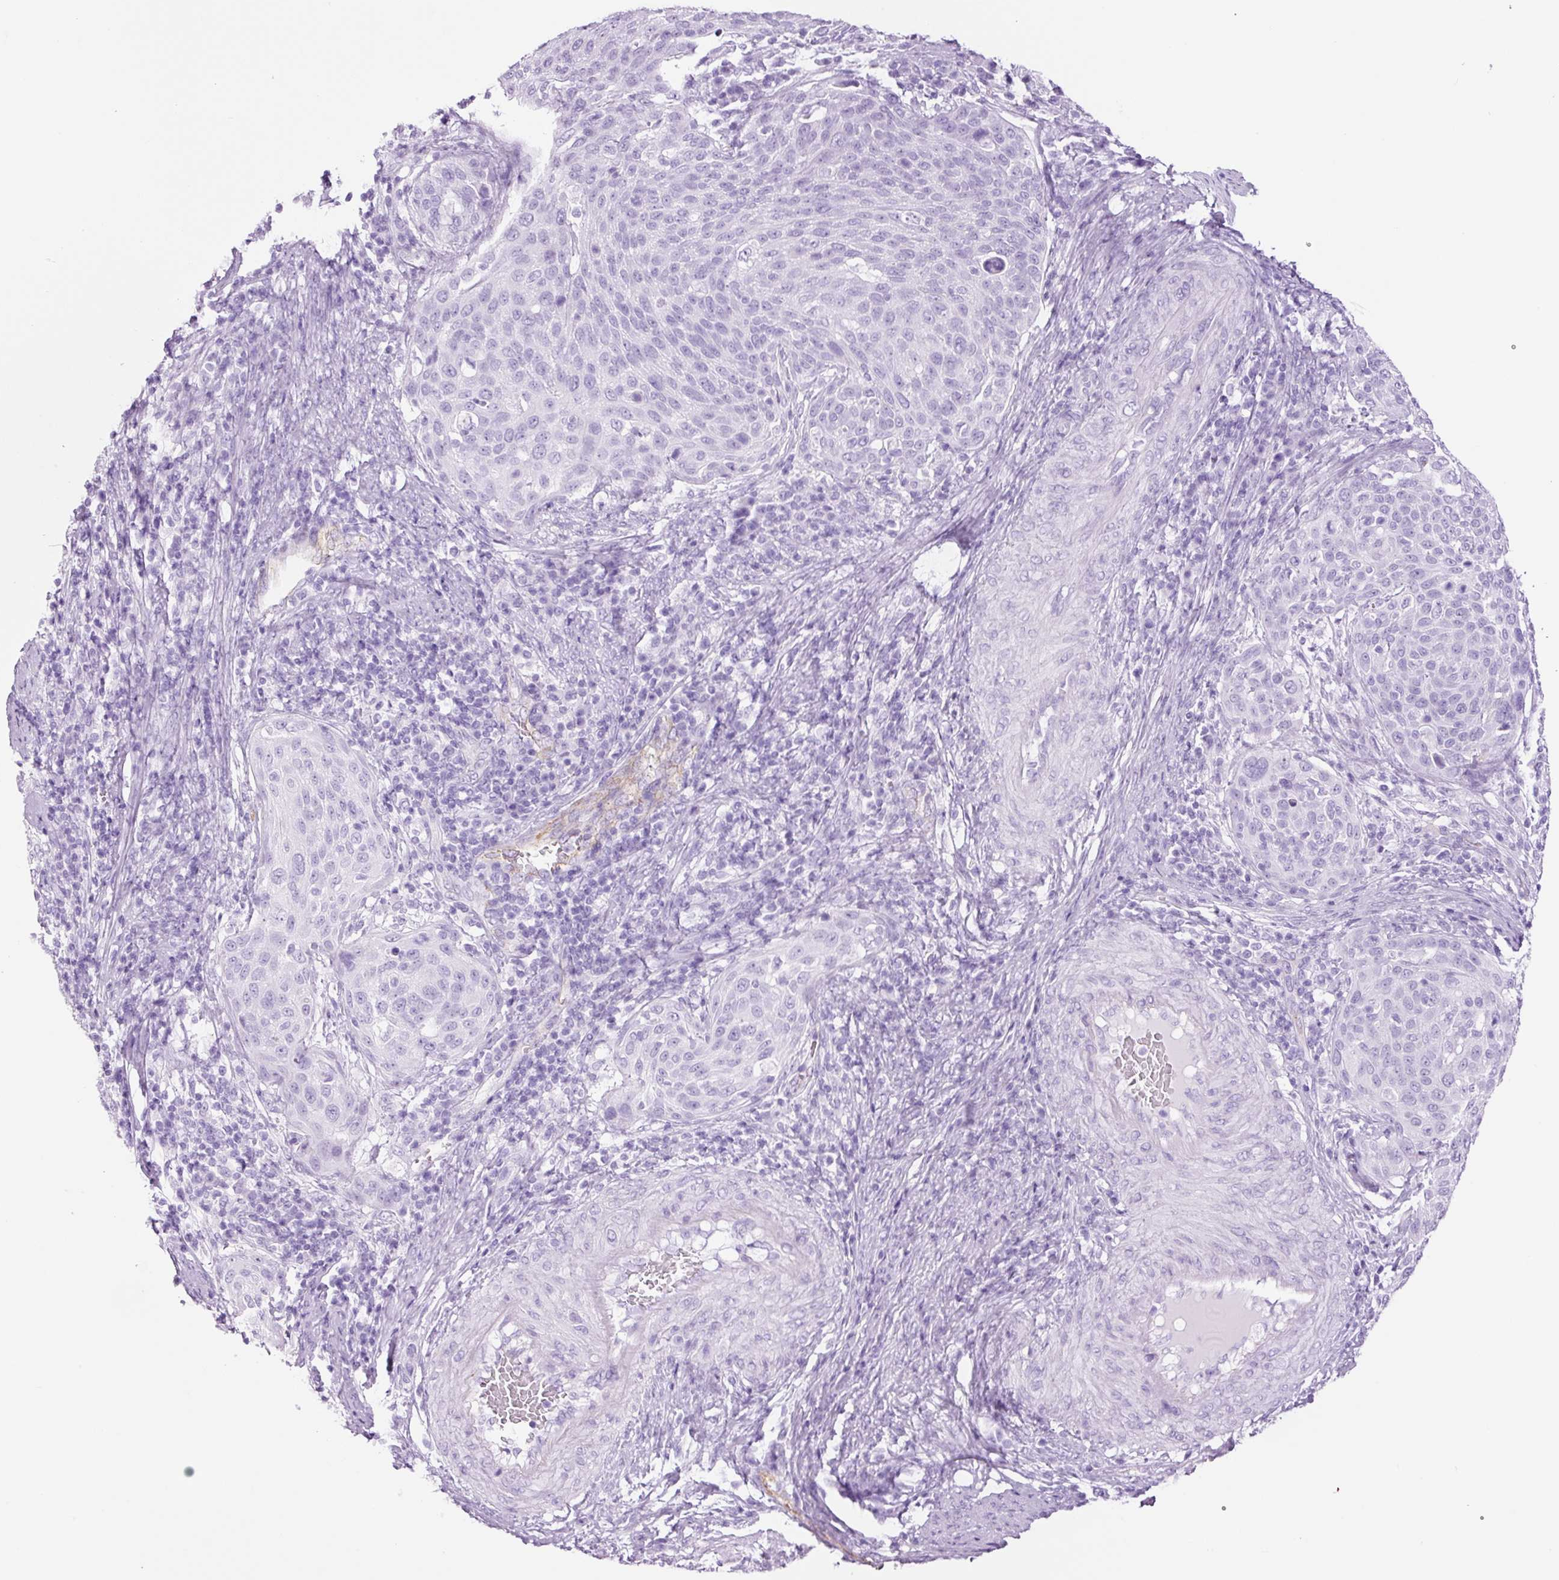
{"staining": {"intensity": "negative", "quantity": "none", "location": "none"}, "tissue": "cervical cancer", "cell_type": "Tumor cells", "image_type": "cancer", "snomed": [{"axis": "morphology", "description": "Squamous cell carcinoma, NOS"}, {"axis": "topography", "description": "Cervix"}], "caption": "Cervical cancer (squamous cell carcinoma) was stained to show a protein in brown. There is no significant expression in tumor cells.", "gene": "ADSS1", "patient": {"sex": "female", "age": 31}}